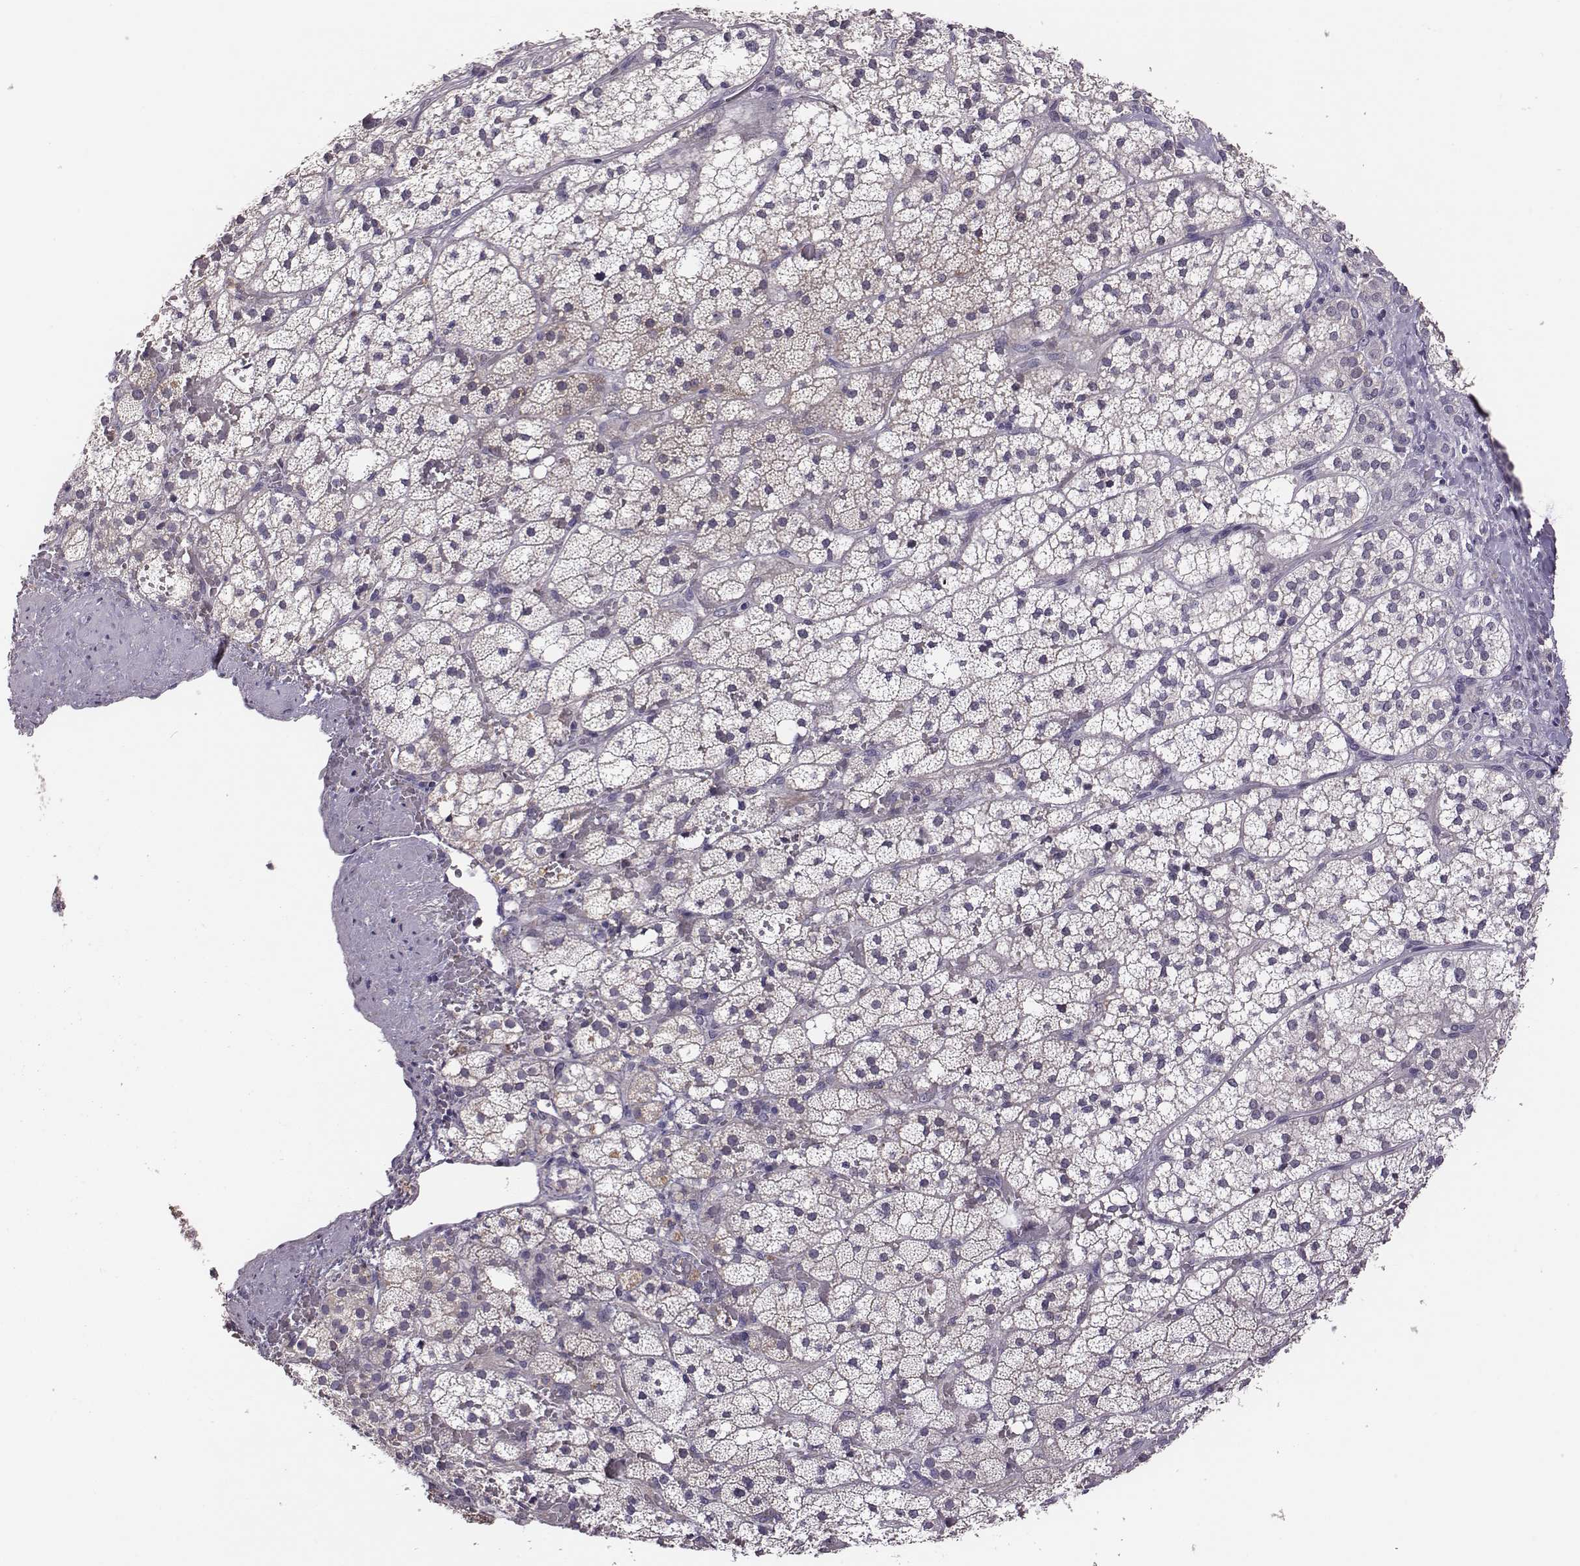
{"staining": {"intensity": "negative", "quantity": "none", "location": "none"}, "tissue": "adrenal gland", "cell_type": "Glandular cells", "image_type": "normal", "snomed": [{"axis": "morphology", "description": "Normal tissue, NOS"}, {"axis": "topography", "description": "Adrenal gland"}], "caption": "A photomicrograph of human adrenal gland is negative for staining in glandular cells. (DAB immunohistochemistry (IHC) visualized using brightfield microscopy, high magnification).", "gene": "KMO", "patient": {"sex": "male", "age": 53}}